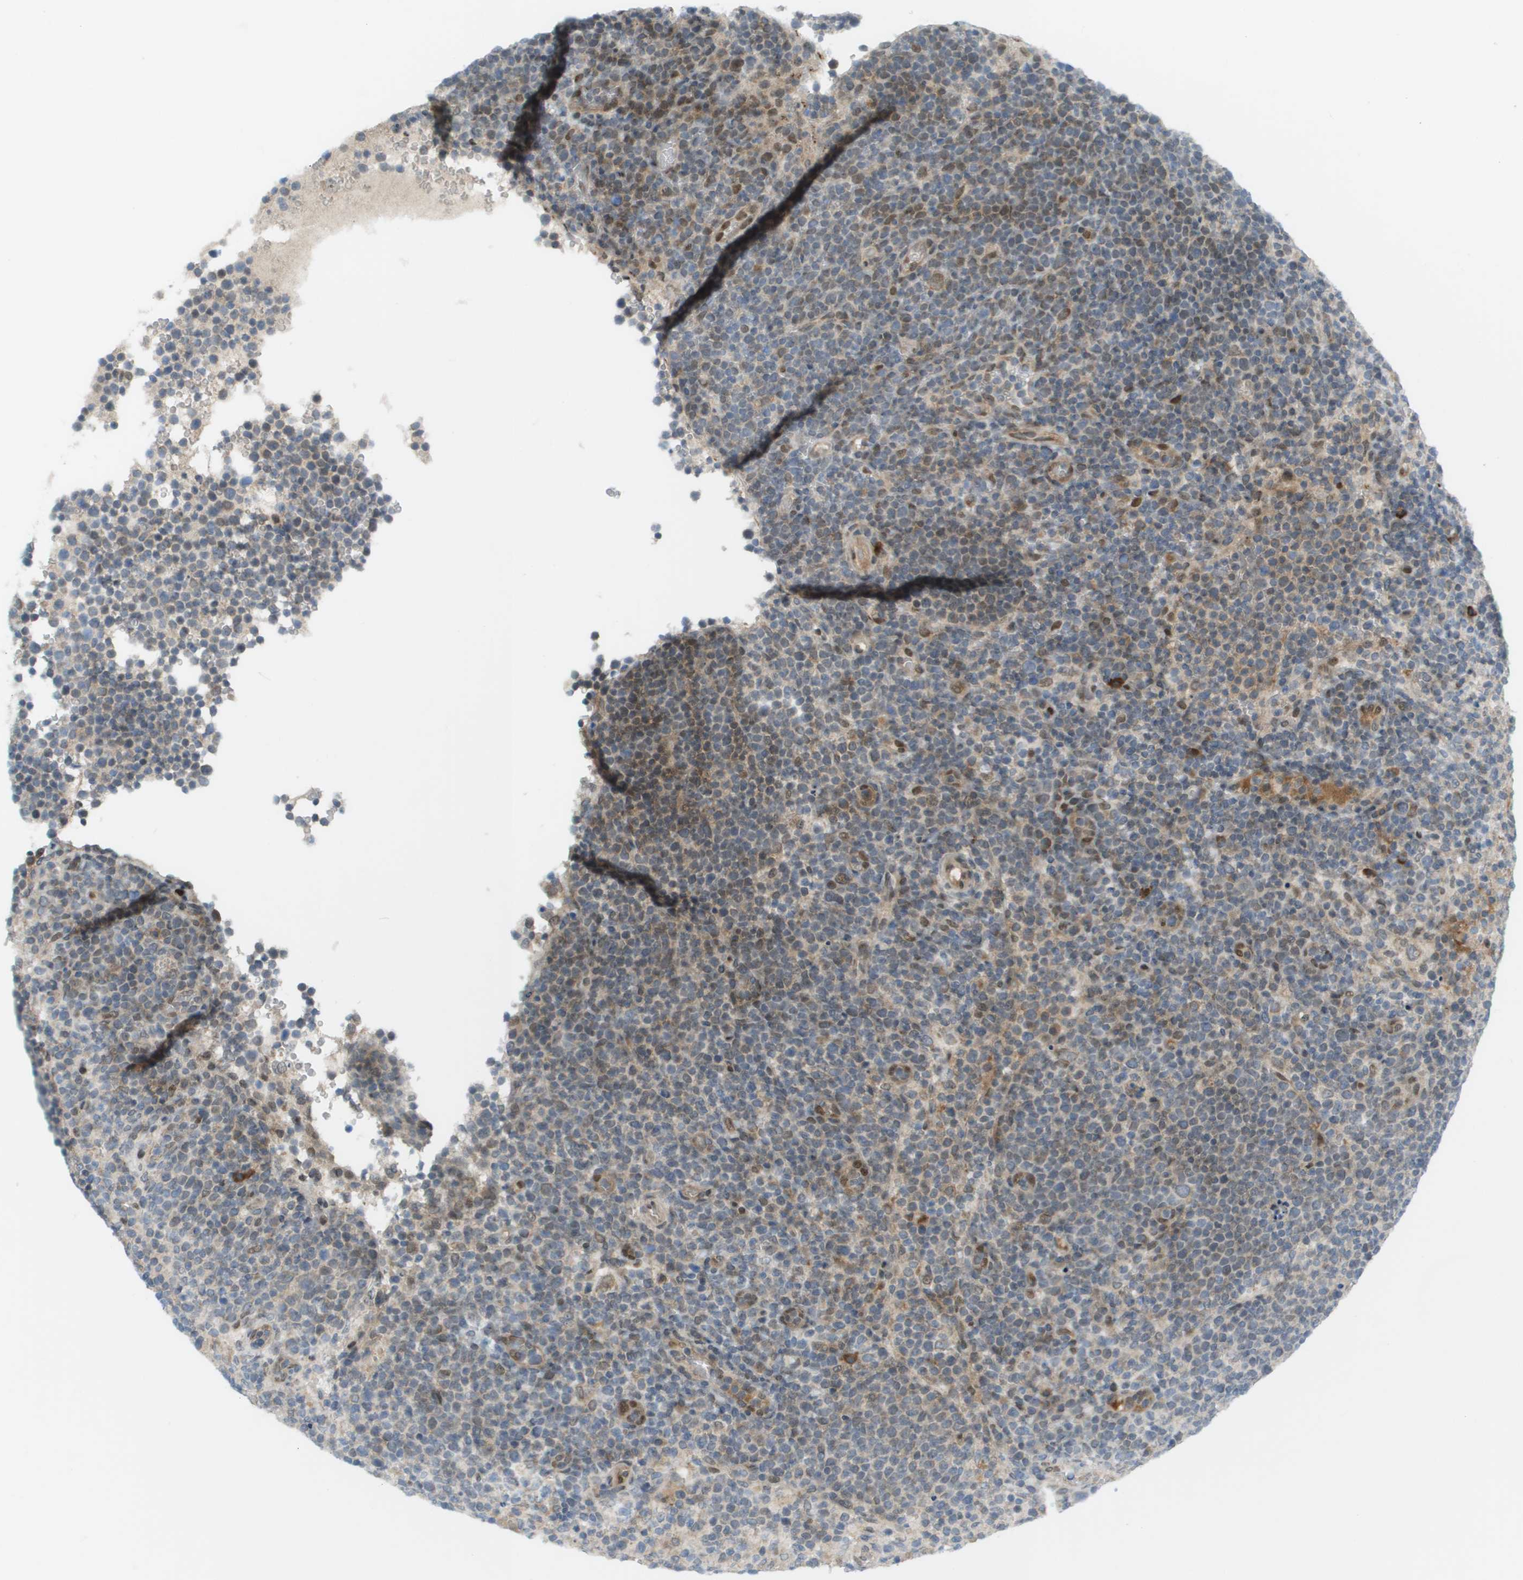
{"staining": {"intensity": "moderate", "quantity": "<25%", "location": "nuclear"}, "tissue": "lymphoma", "cell_type": "Tumor cells", "image_type": "cancer", "snomed": [{"axis": "morphology", "description": "Malignant lymphoma, non-Hodgkin's type, High grade"}, {"axis": "topography", "description": "Lymph node"}], "caption": "Immunohistochemistry staining of high-grade malignant lymphoma, non-Hodgkin's type, which shows low levels of moderate nuclear staining in about <25% of tumor cells indicating moderate nuclear protein staining. The staining was performed using DAB (3,3'-diaminobenzidine) (brown) for protein detection and nuclei were counterstained in hematoxylin (blue).", "gene": "CACNB4", "patient": {"sex": "male", "age": 61}}